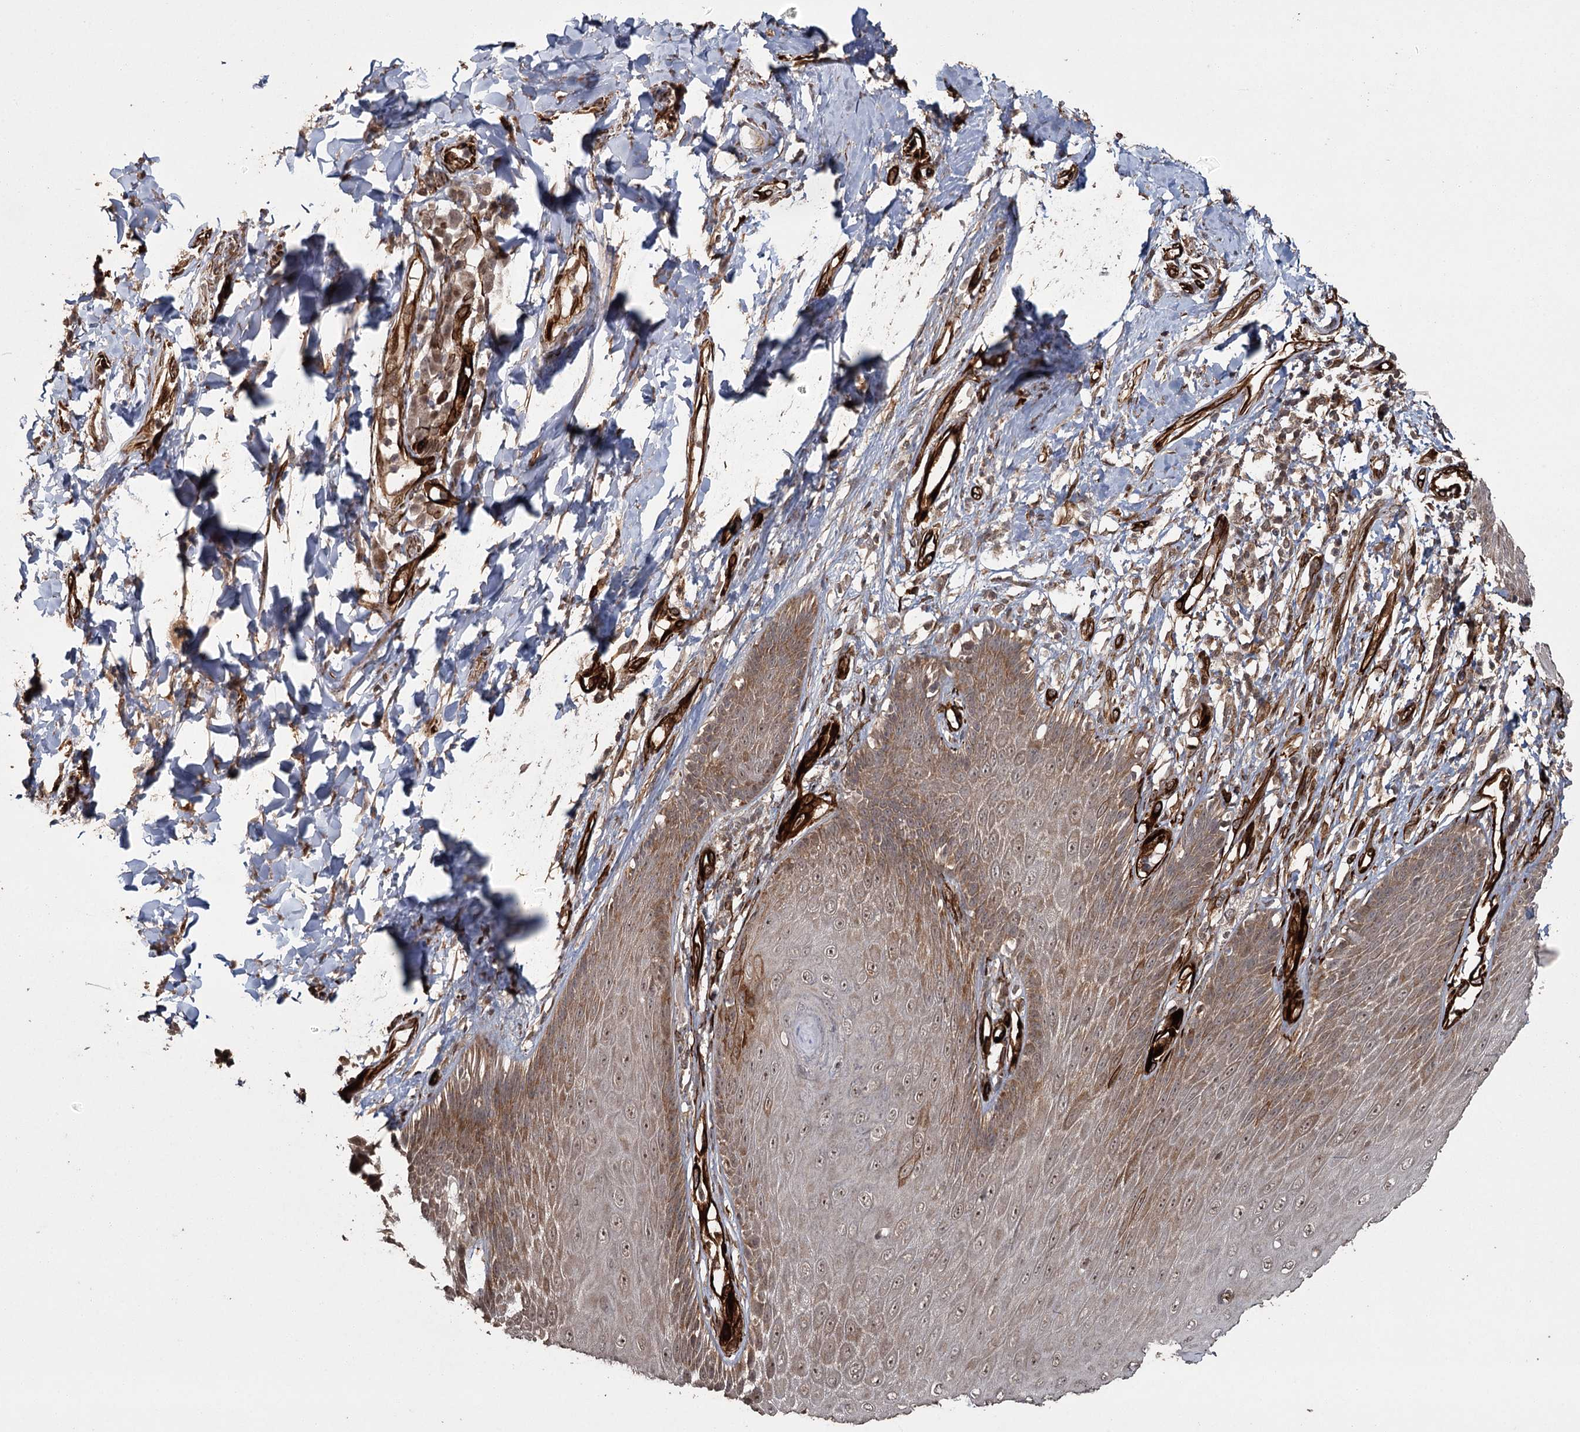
{"staining": {"intensity": "strong", "quantity": "25%-75%", "location": "cytoplasmic/membranous"}, "tissue": "skin", "cell_type": "Epidermal cells", "image_type": "normal", "snomed": [{"axis": "morphology", "description": "Normal tissue, NOS"}, {"axis": "topography", "description": "Anal"}], "caption": "Unremarkable skin displays strong cytoplasmic/membranous positivity in approximately 25%-75% of epidermal cells (DAB IHC, brown staining for protein, blue staining for nuclei)..", "gene": "RPAP3", "patient": {"sex": "male", "age": 69}}